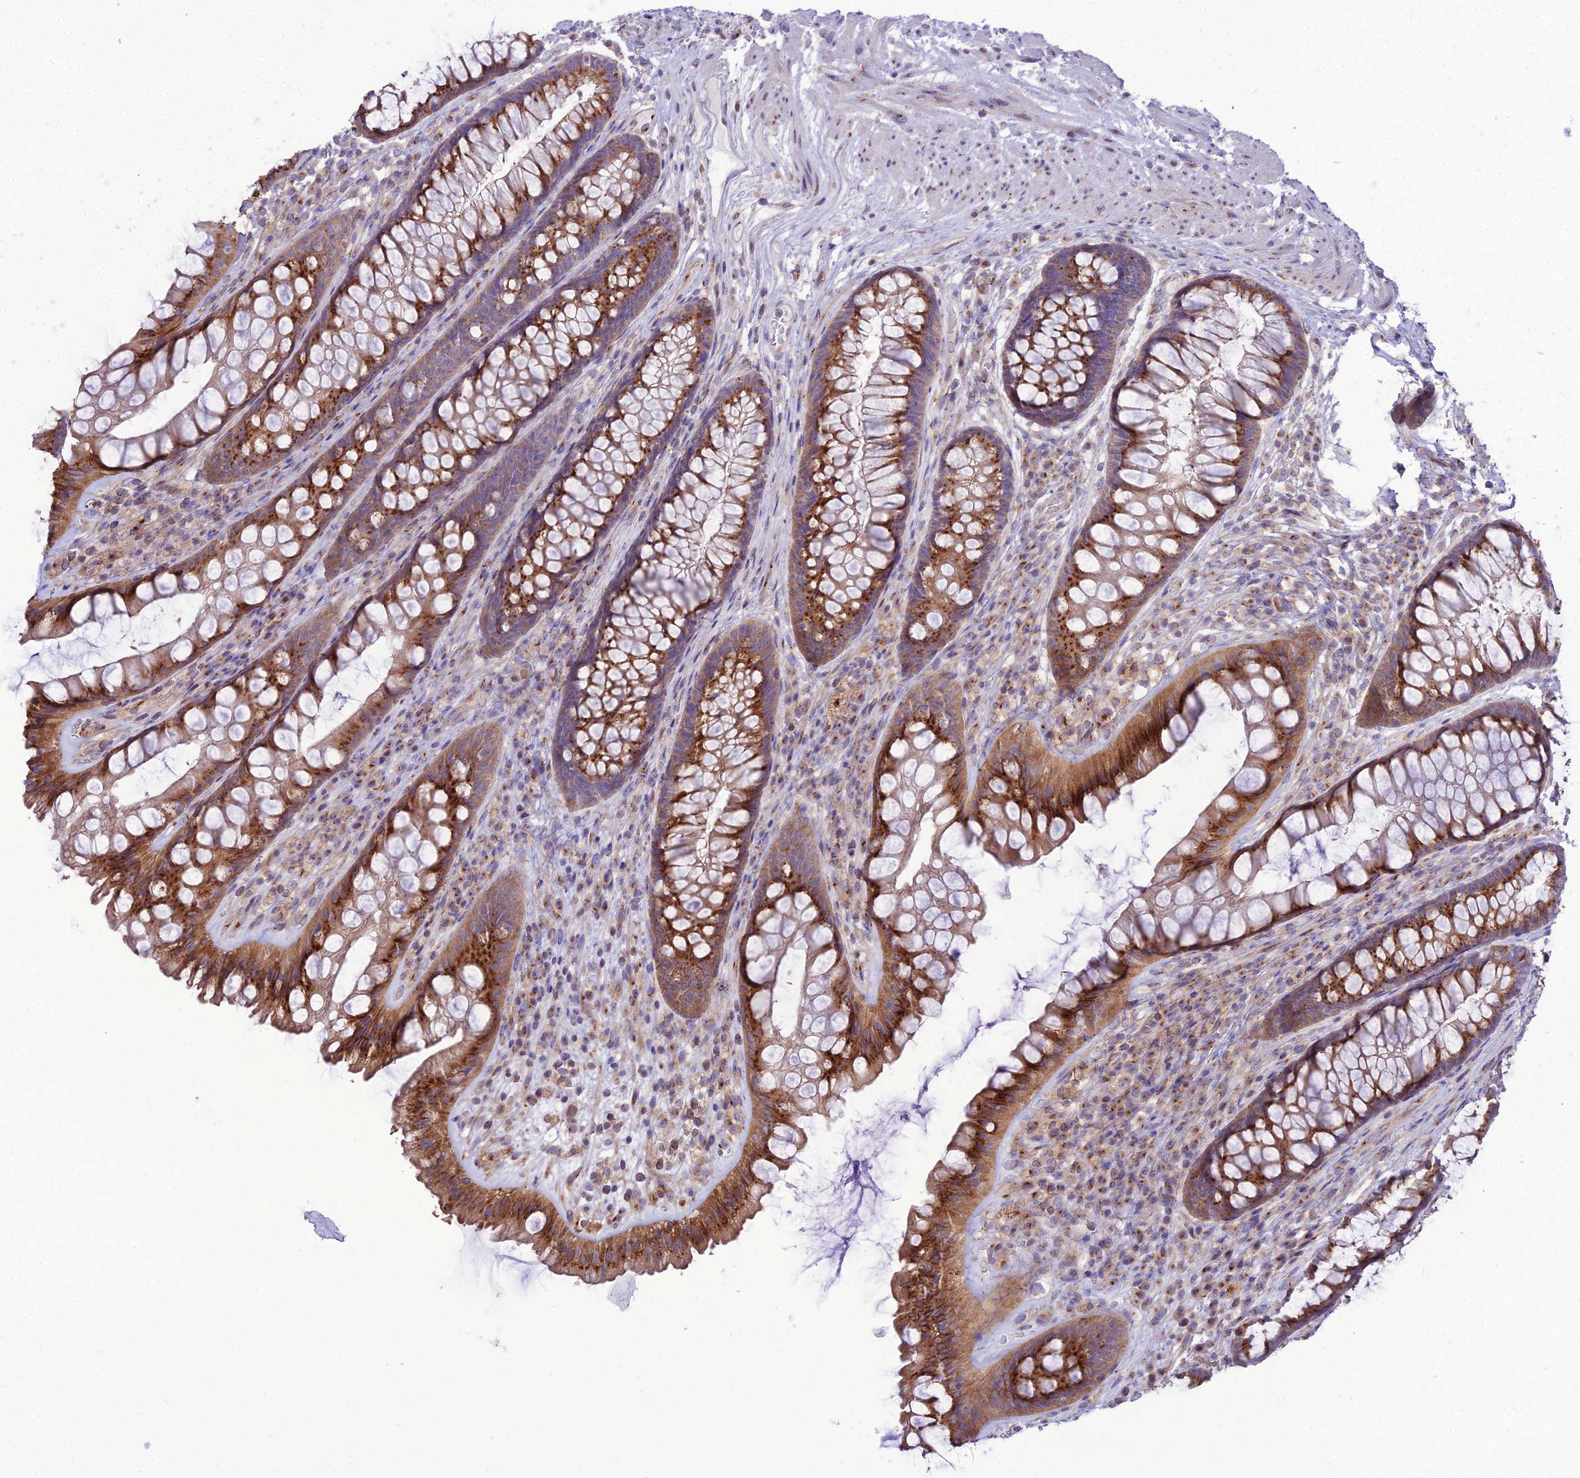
{"staining": {"intensity": "strong", "quantity": ">75%", "location": "cytoplasmic/membranous"}, "tissue": "rectum", "cell_type": "Glandular cells", "image_type": "normal", "snomed": [{"axis": "morphology", "description": "Normal tissue, NOS"}, {"axis": "topography", "description": "Rectum"}], "caption": "Benign rectum was stained to show a protein in brown. There is high levels of strong cytoplasmic/membranous positivity in approximately >75% of glandular cells.", "gene": "SPRYD7", "patient": {"sex": "male", "age": 74}}